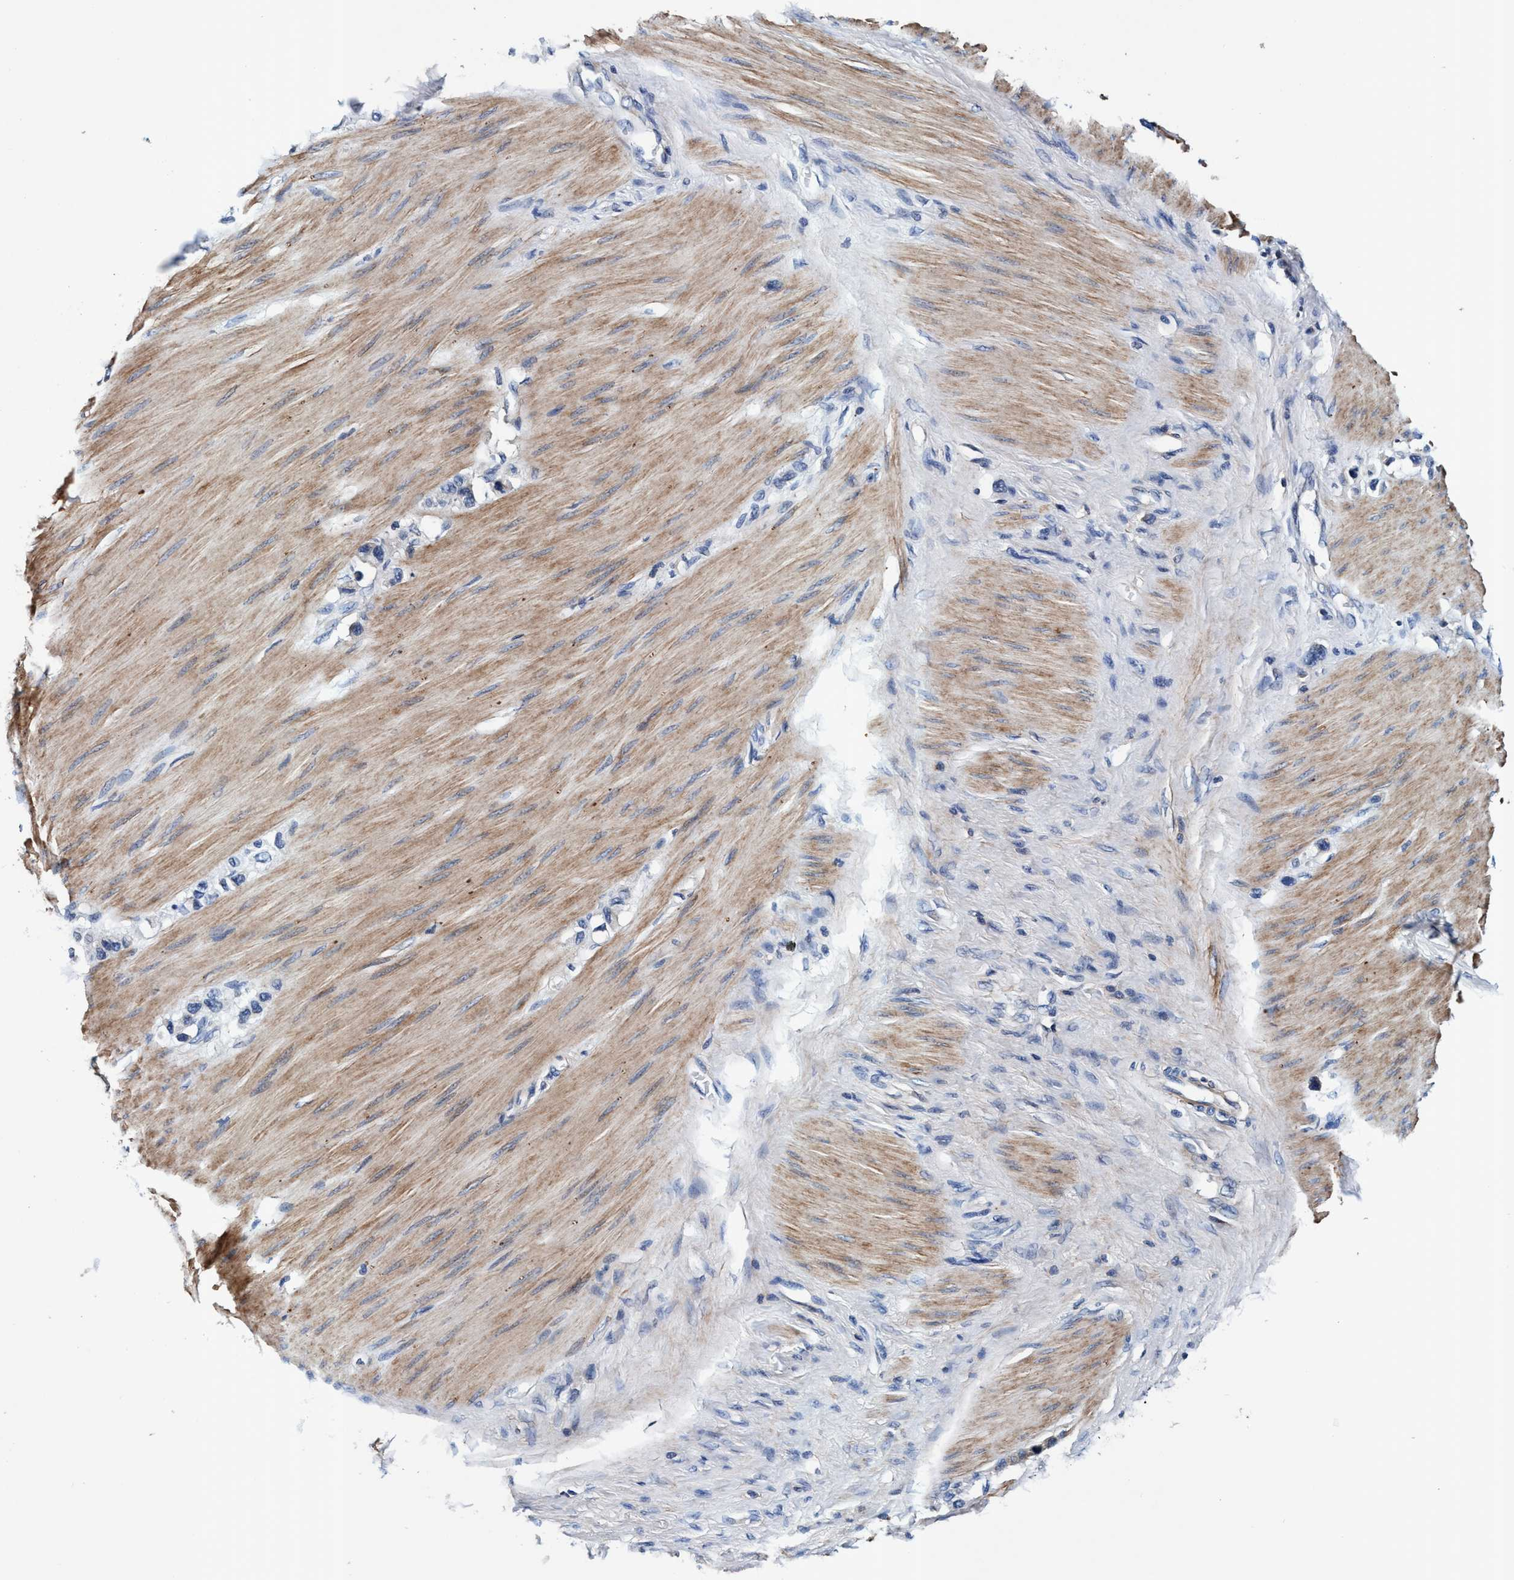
{"staining": {"intensity": "negative", "quantity": "none", "location": "none"}, "tissue": "stomach cancer", "cell_type": "Tumor cells", "image_type": "cancer", "snomed": [{"axis": "morphology", "description": "Adenocarcinoma, NOS"}, {"axis": "topography", "description": "Stomach"}], "caption": "This is an immunohistochemistry (IHC) micrograph of stomach adenocarcinoma. There is no positivity in tumor cells.", "gene": "RNF208", "patient": {"sex": "female", "age": 65}}